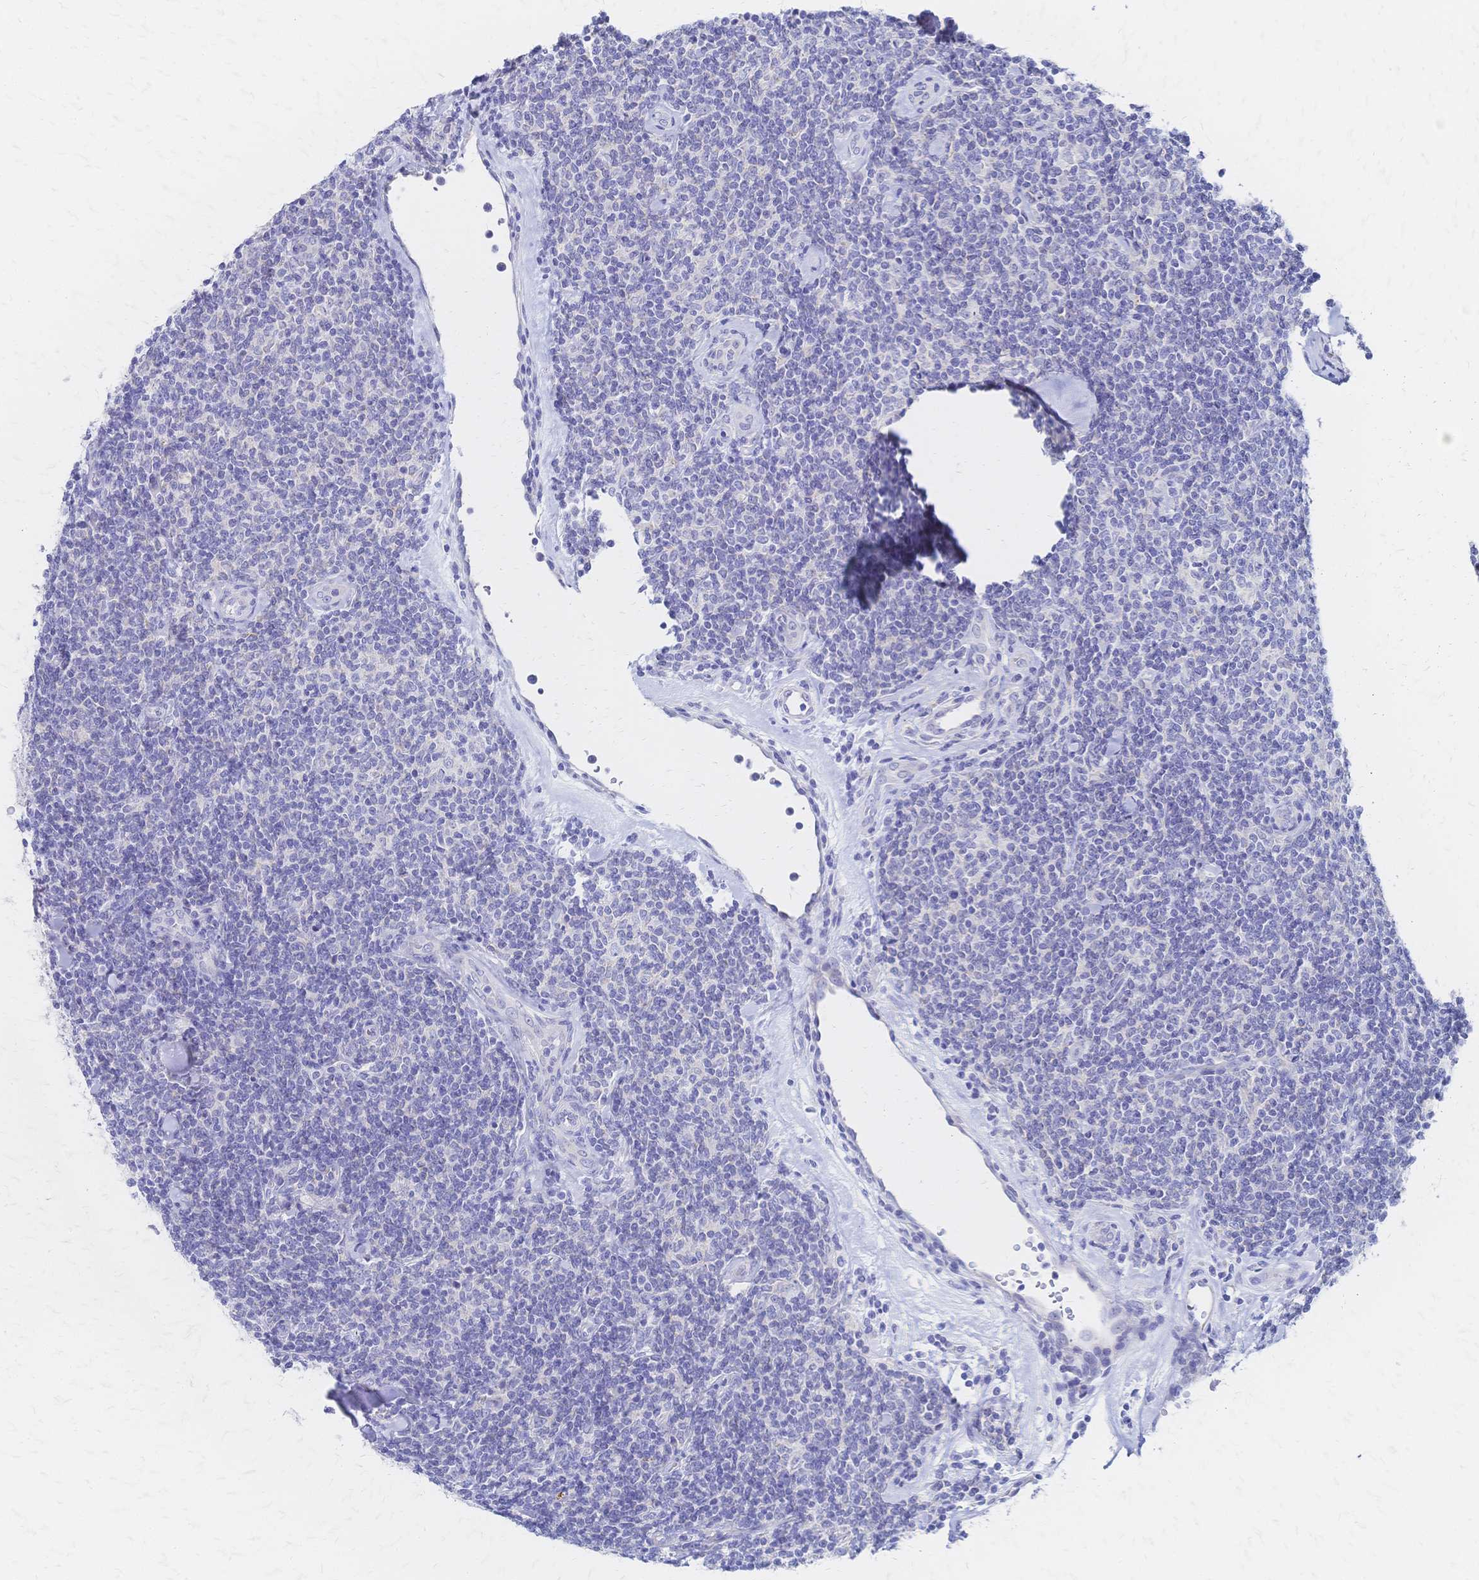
{"staining": {"intensity": "negative", "quantity": "none", "location": "none"}, "tissue": "lymphoma", "cell_type": "Tumor cells", "image_type": "cancer", "snomed": [{"axis": "morphology", "description": "Malignant lymphoma, non-Hodgkin's type, Low grade"}, {"axis": "topography", "description": "Lymph node"}], "caption": "An immunohistochemistry histopathology image of low-grade malignant lymphoma, non-Hodgkin's type is shown. There is no staining in tumor cells of low-grade malignant lymphoma, non-Hodgkin's type.", "gene": "SLC5A1", "patient": {"sex": "female", "age": 56}}